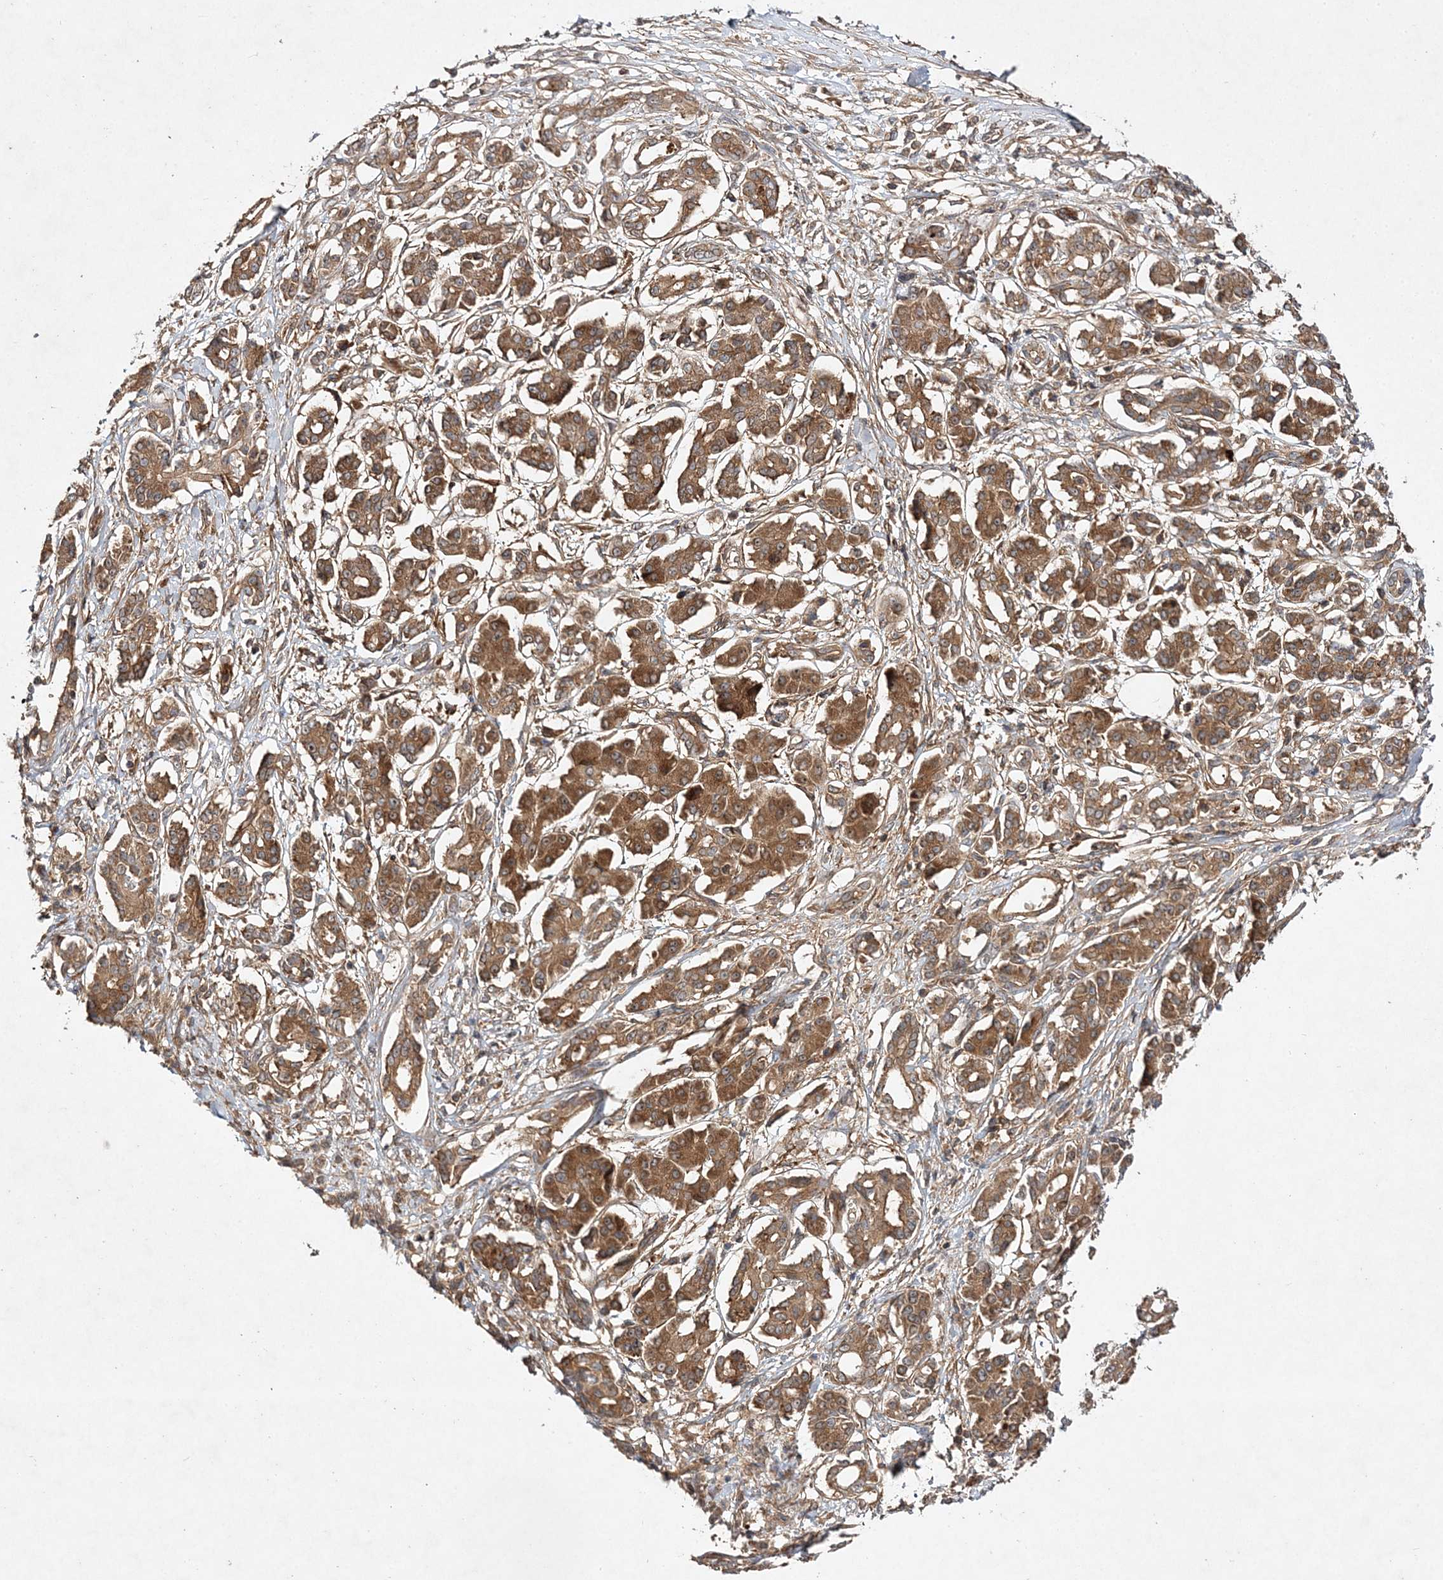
{"staining": {"intensity": "moderate", "quantity": ">75%", "location": "cytoplasmic/membranous"}, "tissue": "pancreatic cancer", "cell_type": "Tumor cells", "image_type": "cancer", "snomed": [{"axis": "morphology", "description": "Adenocarcinoma, NOS"}, {"axis": "topography", "description": "Pancreas"}], "caption": "The histopathology image exhibits staining of pancreatic cancer, revealing moderate cytoplasmic/membranous protein expression (brown color) within tumor cells.", "gene": "TMEM9B", "patient": {"sex": "female", "age": 56}}